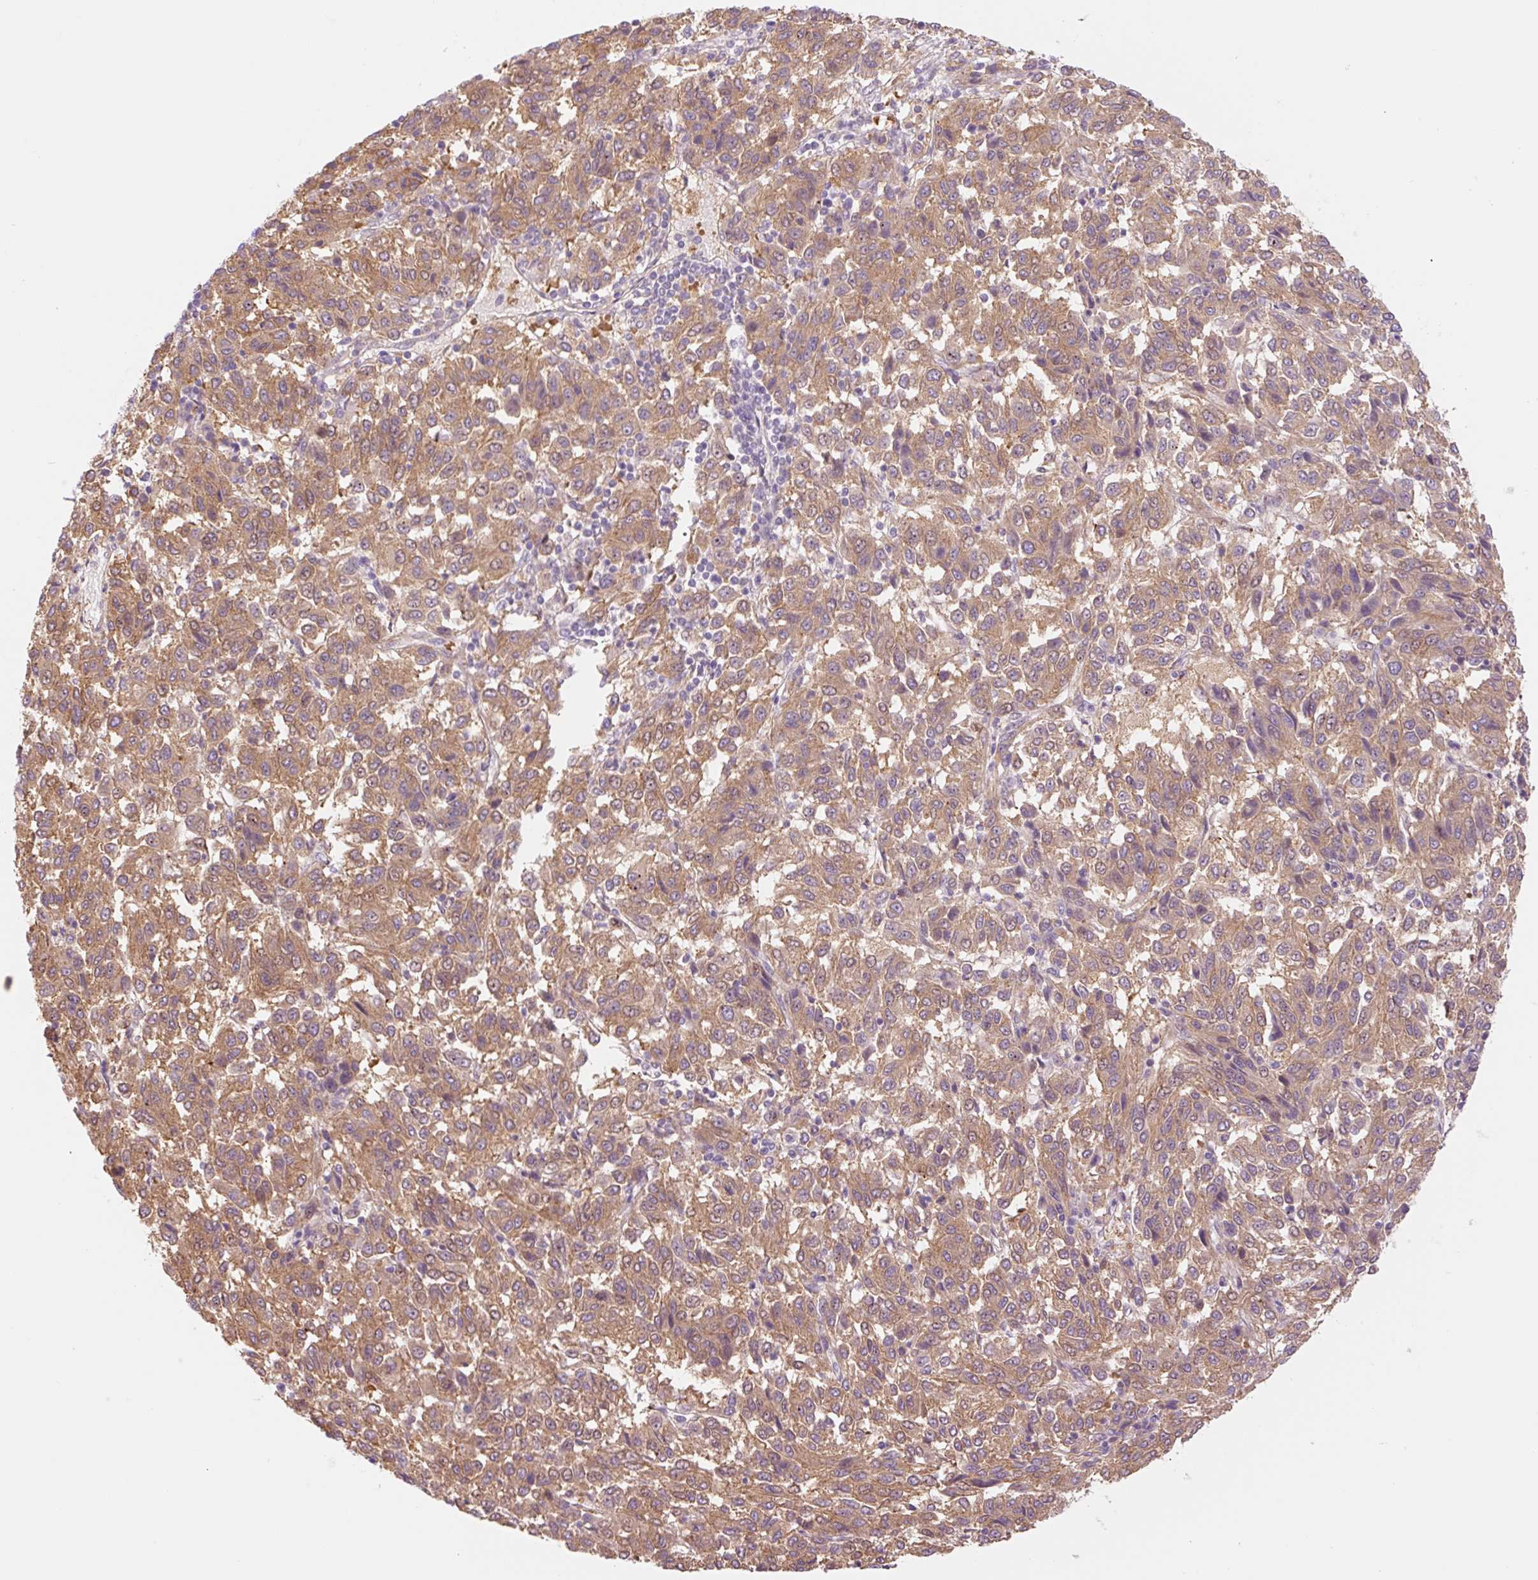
{"staining": {"intensity": "moderate", "quantity": ">75%", "location": "cytoplasmic/membranous"}, "tissue": "melanoma", "cell_type": "Tumor cells", "image_type": "cancer", "snomed": [{"axis": "morphology", "description": "Malignant melanoma, Metastatic site"}, {"axis": "topography", "description": "Lung"}], "caption": "Immunohistochemistry of human malignant melanoma (metastatic site) displays medium levels of moderate cytoplasmic/membranous expression in approximately >75% of tumor cells.", "gene": "NLRP5", "patient": {"sex": "male", "age": 64}}